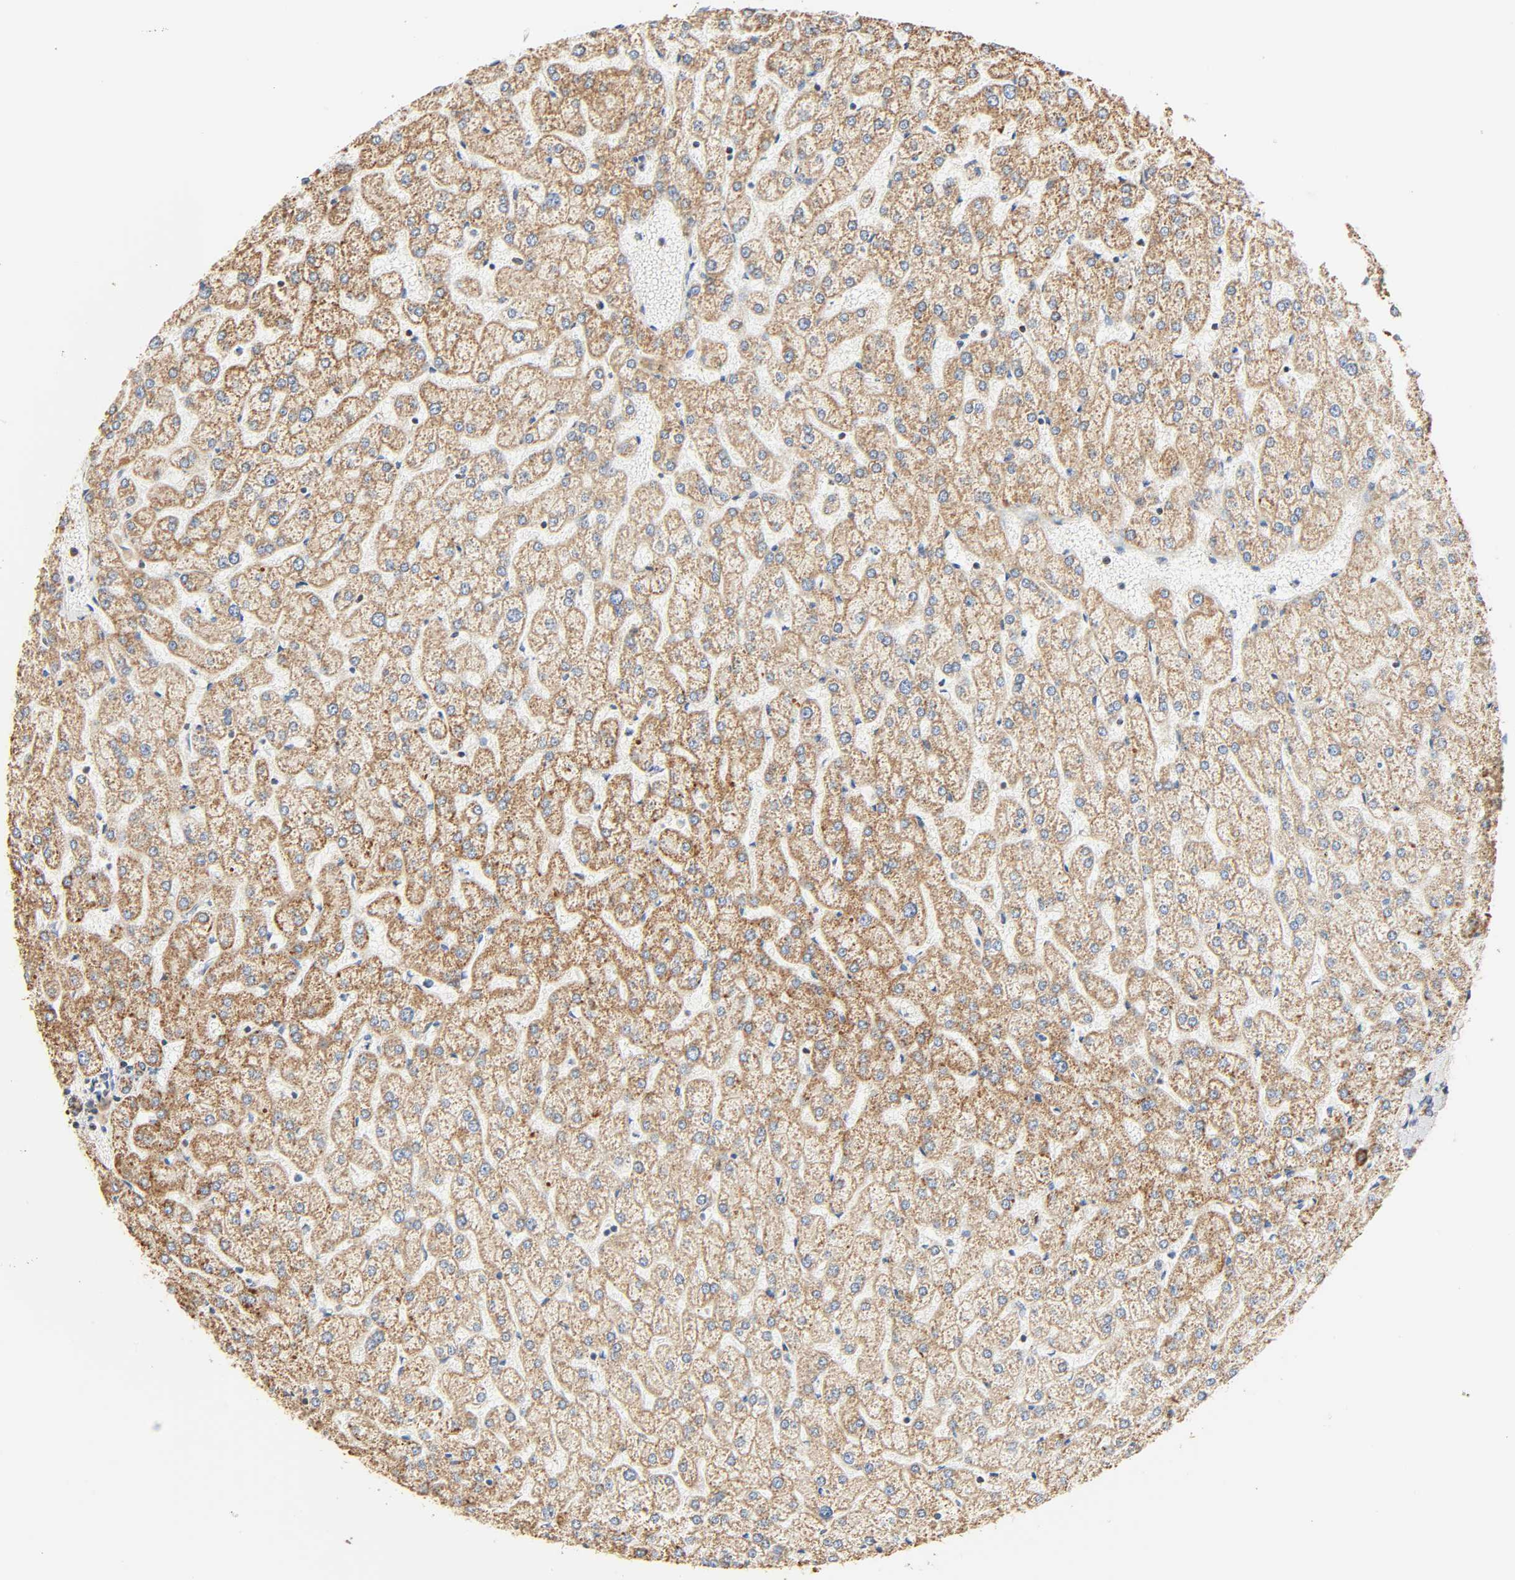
{"staining": {"intensity": "strong", "quantity": ">75%", "location": "cytoplasmic/membranous"}, "tissue": "liver", "cell_type": "Cholangiocytes", "image_type": "normal", "snomed": [{"axis": "morphology", "description": "Normal tissue, NOS"}, {"axis": "topography", "description": "Liver"}], "caption": "Immunohistochemistry of unremarkable human liver reveals high levels of strong cytoplasmic/membranous positivity in about >75% of cholangiocytes.", "gene": "ZMAT5", "patient": {"sex": "female", "age": 32}}